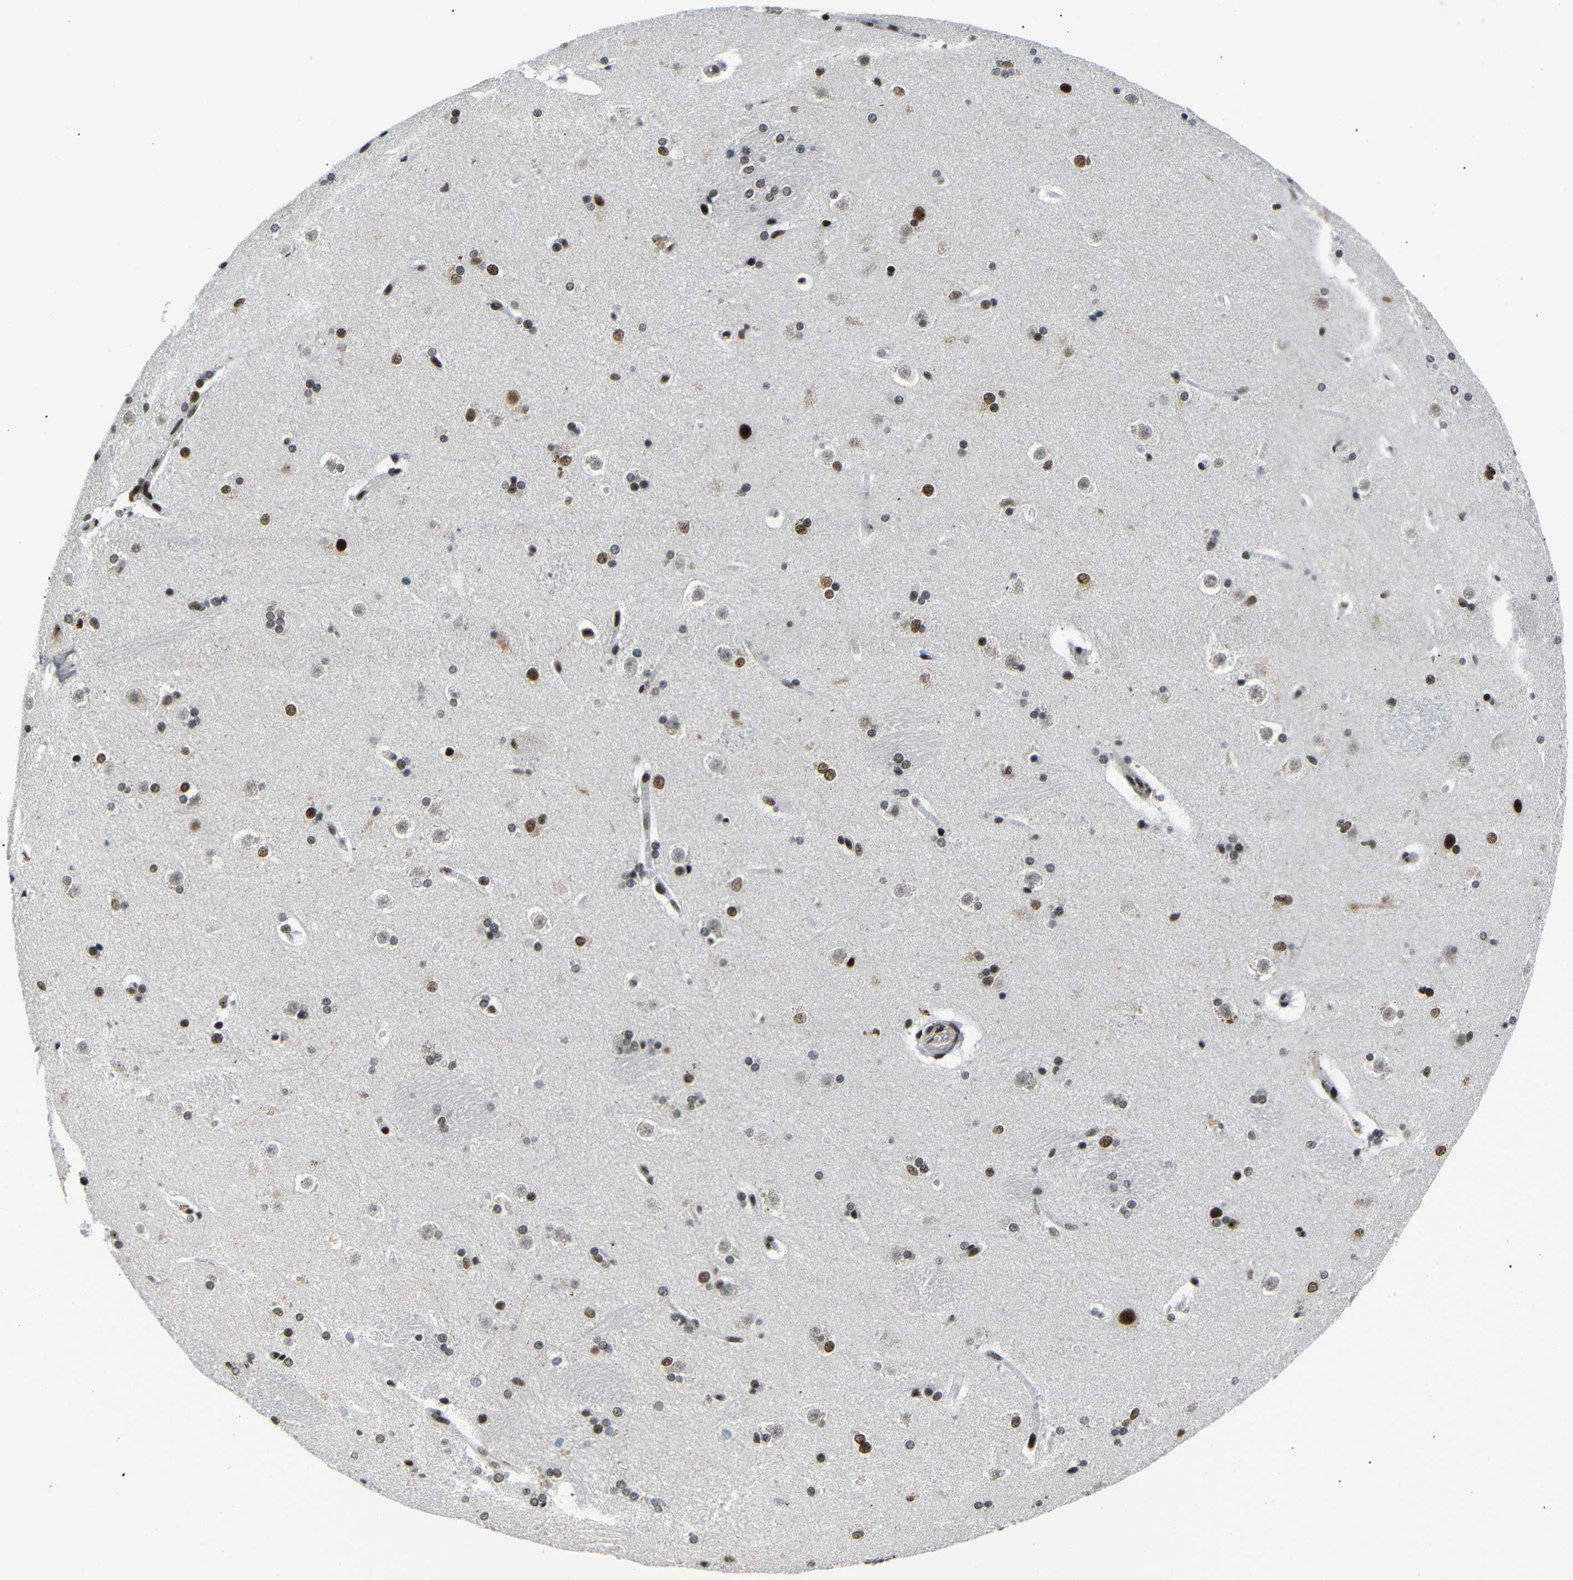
{"staining": {"intensity": "strong", "quantity": ">75%", "location": "nuclear"}, "tissue": "caudate", "cell_type": "Glial cells", "image_type": "normal", "snomed": [{"axis": "morphology", "description": "Normal tissue, NOS"}, {"axis": "topography", "description": "Lateral ventricle wall"}], "caption": "DAB immunohistochemical staining of benign human caudate reveals strong nuclear protein positivity in approximately >75% of glial cells.", "gene": "SETDB2", "patient": {"sex": "female", "age": 19}}